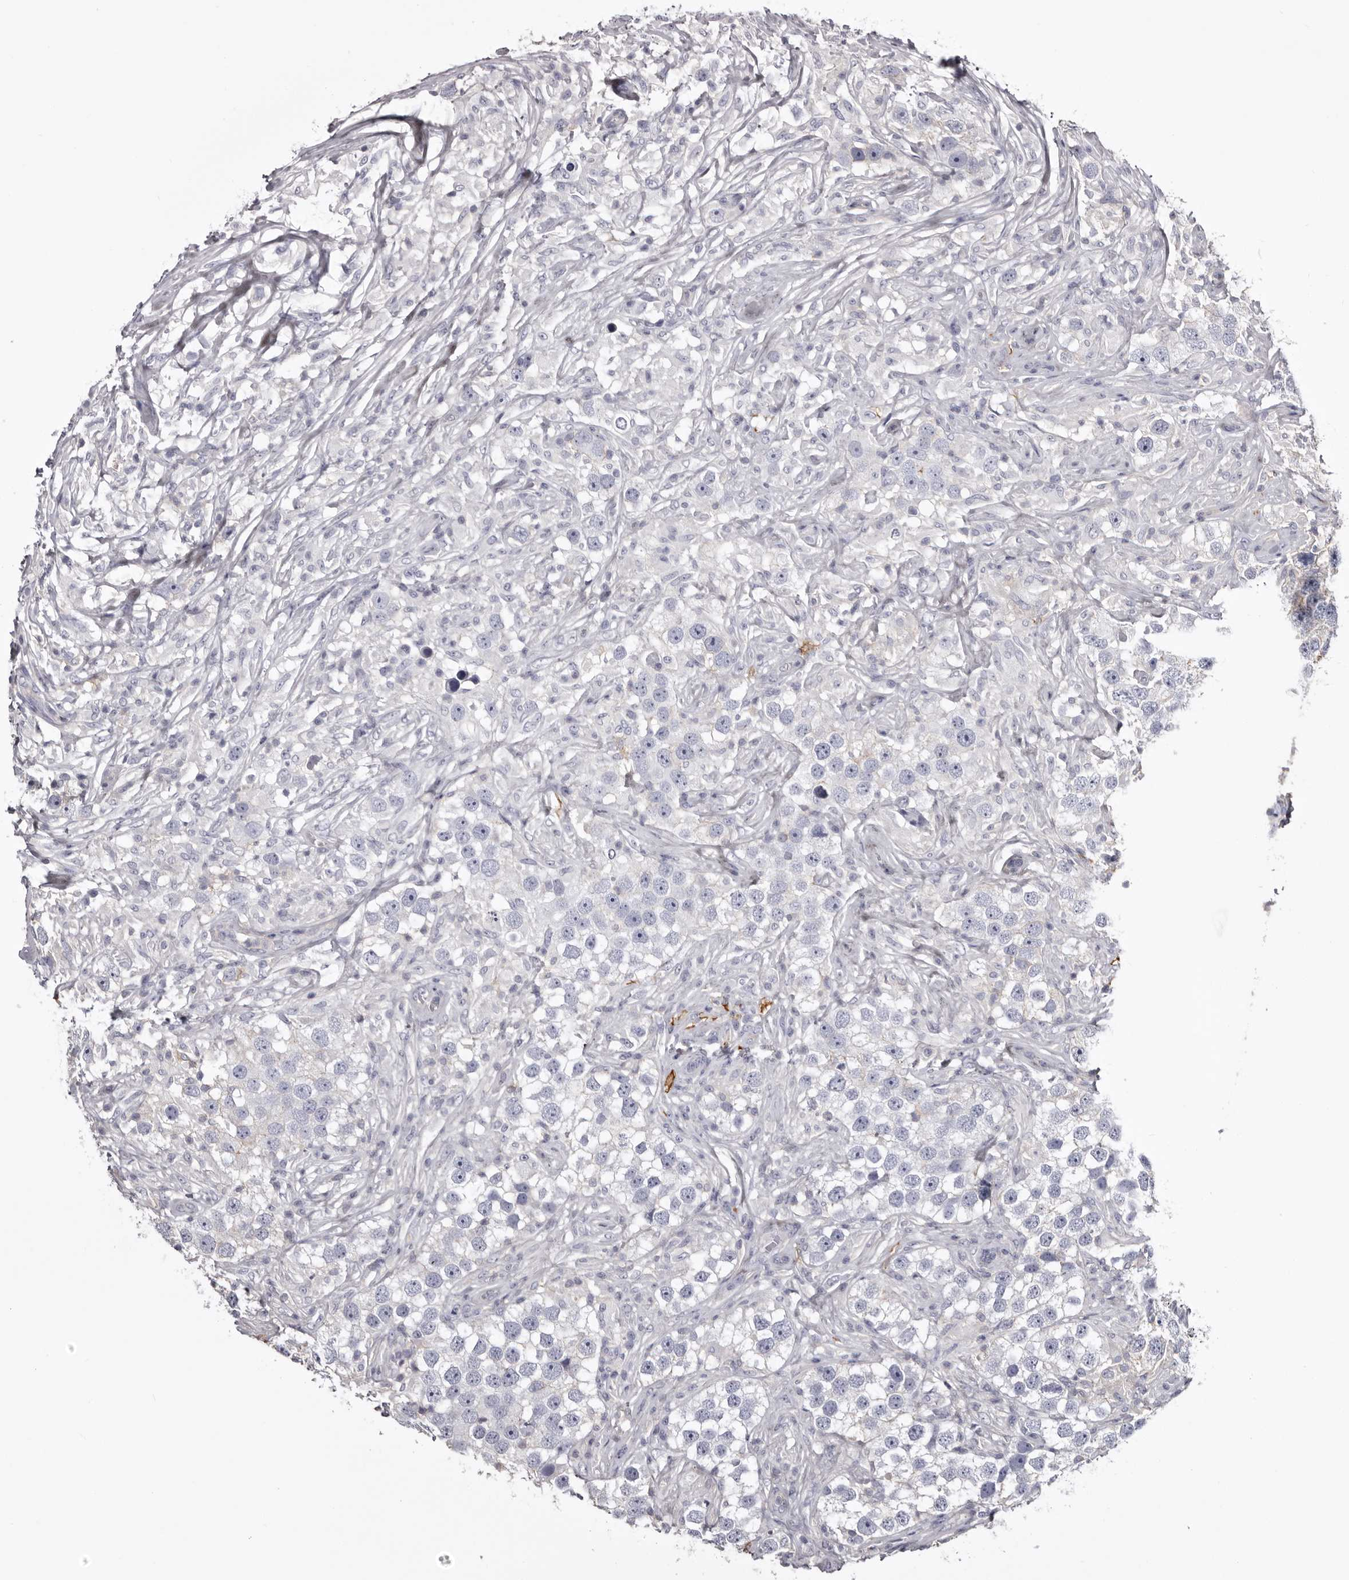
{"staining": {"intensity": "negative", "quantity": "none", "location": "none"}, "tissue": "testis cancer", "cell_type": "Tumor cells", "image_type": "cancer", "snomed": [{"axis": "morphology", "description": "Seminoma, NOS"}, {"axis": "topography", "description": "Testis"}], "caption": "DAB (3,3'-diaminobenzidine) immunohistochemical staining of human seminoma (testis) exhibits no significant positivity in tumor cells.", "gene": "LAD1", "patient": {"sex": "male", "age": 49}}